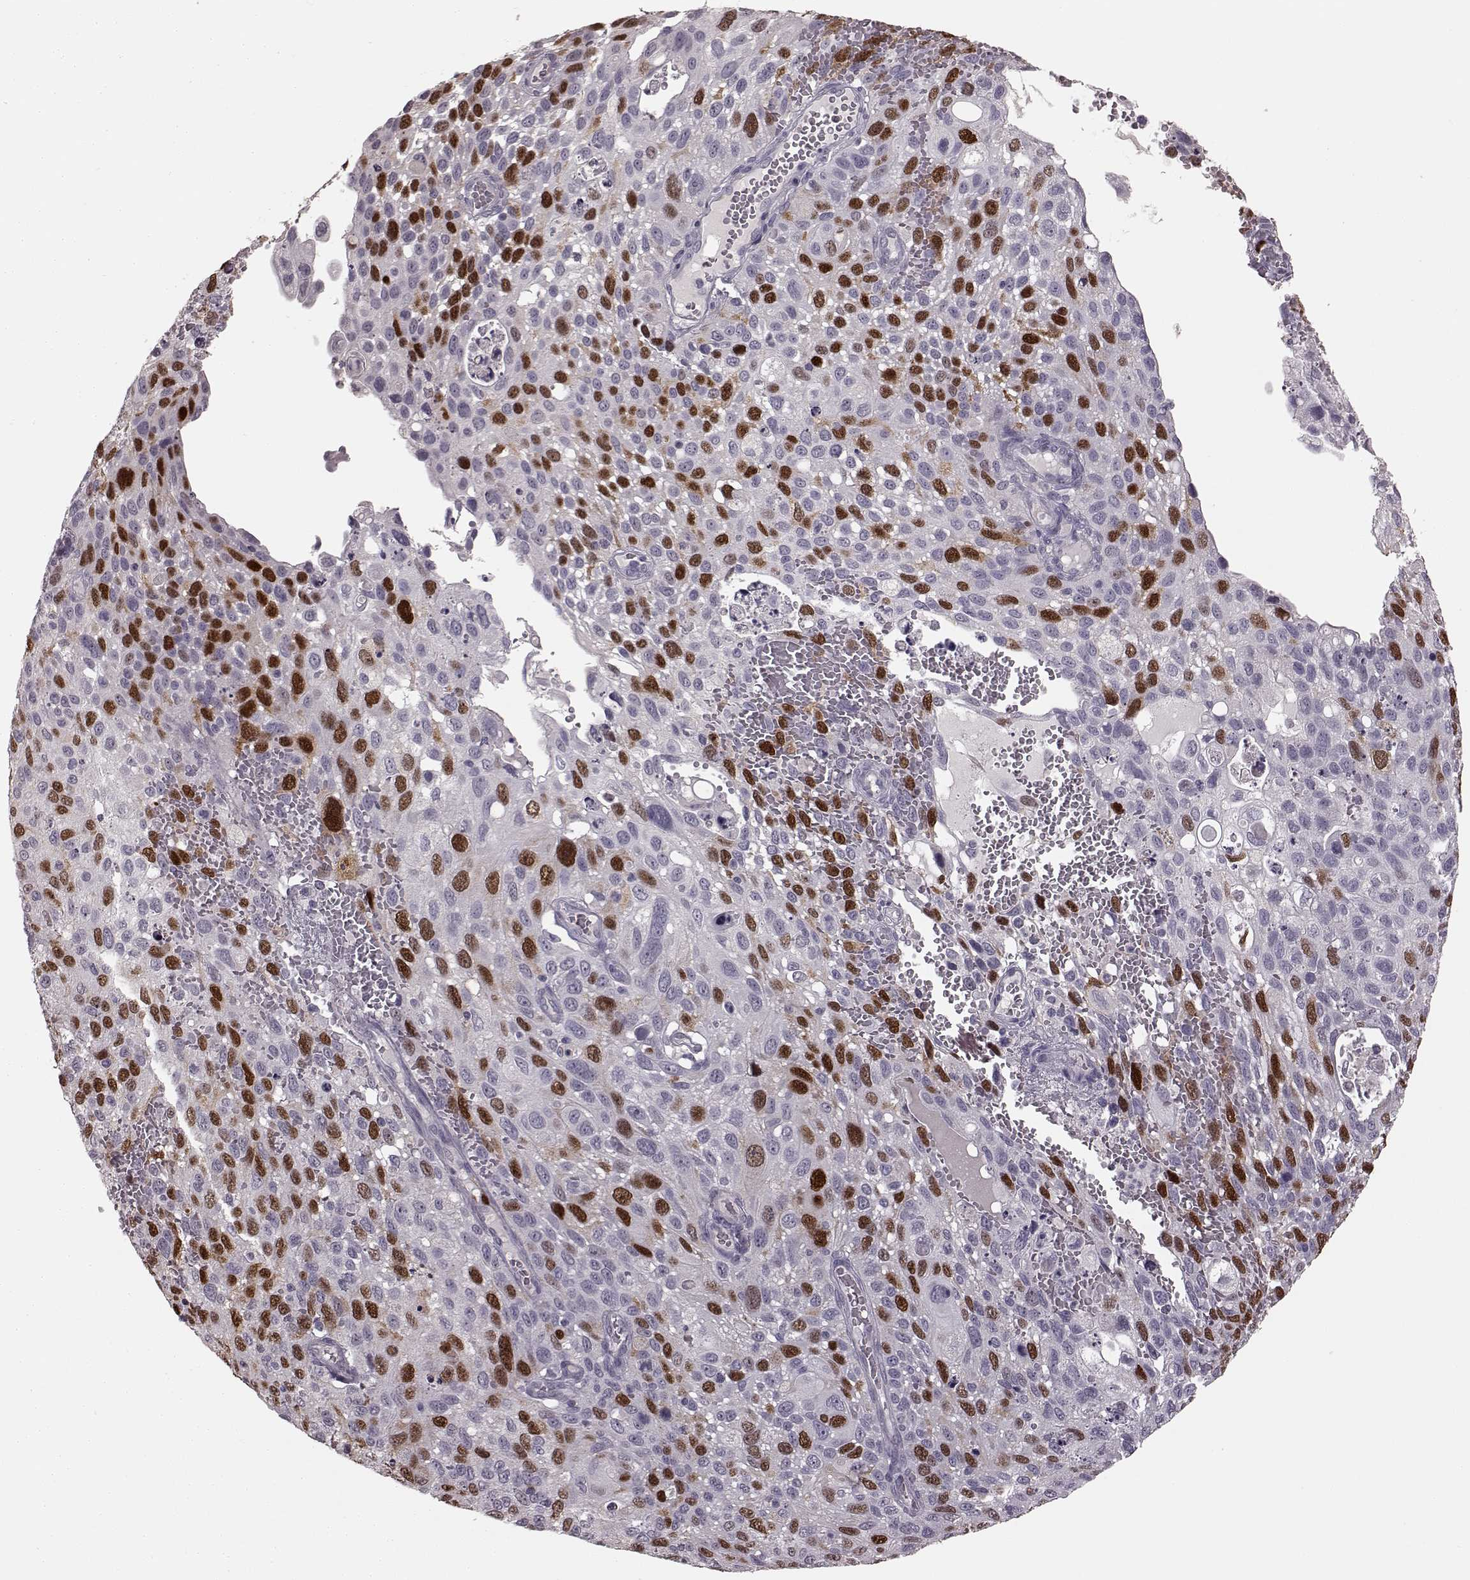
{"staining": {"intensity": "strong", "quantity": "25%-75%", "location": "nuclear"}, "tissue": "cervical cancer", "cell_type": "Tumor cells", "image_type": "cancer", "snomed": [{"axis": "morphology", "description": "Squamous cell carcinoma, NOS"}, {"axis": "topography", "description": "Cervix"}], "caption": "A histopathology image showing strong nuclear positivity in about 25%-75% of tumor cells in squamous cell carcinoma (cervical), as visualized by brown immunohistochemical staining.", "gene": "CCNA2", "patient": {"sex": "female", "age": 70}}